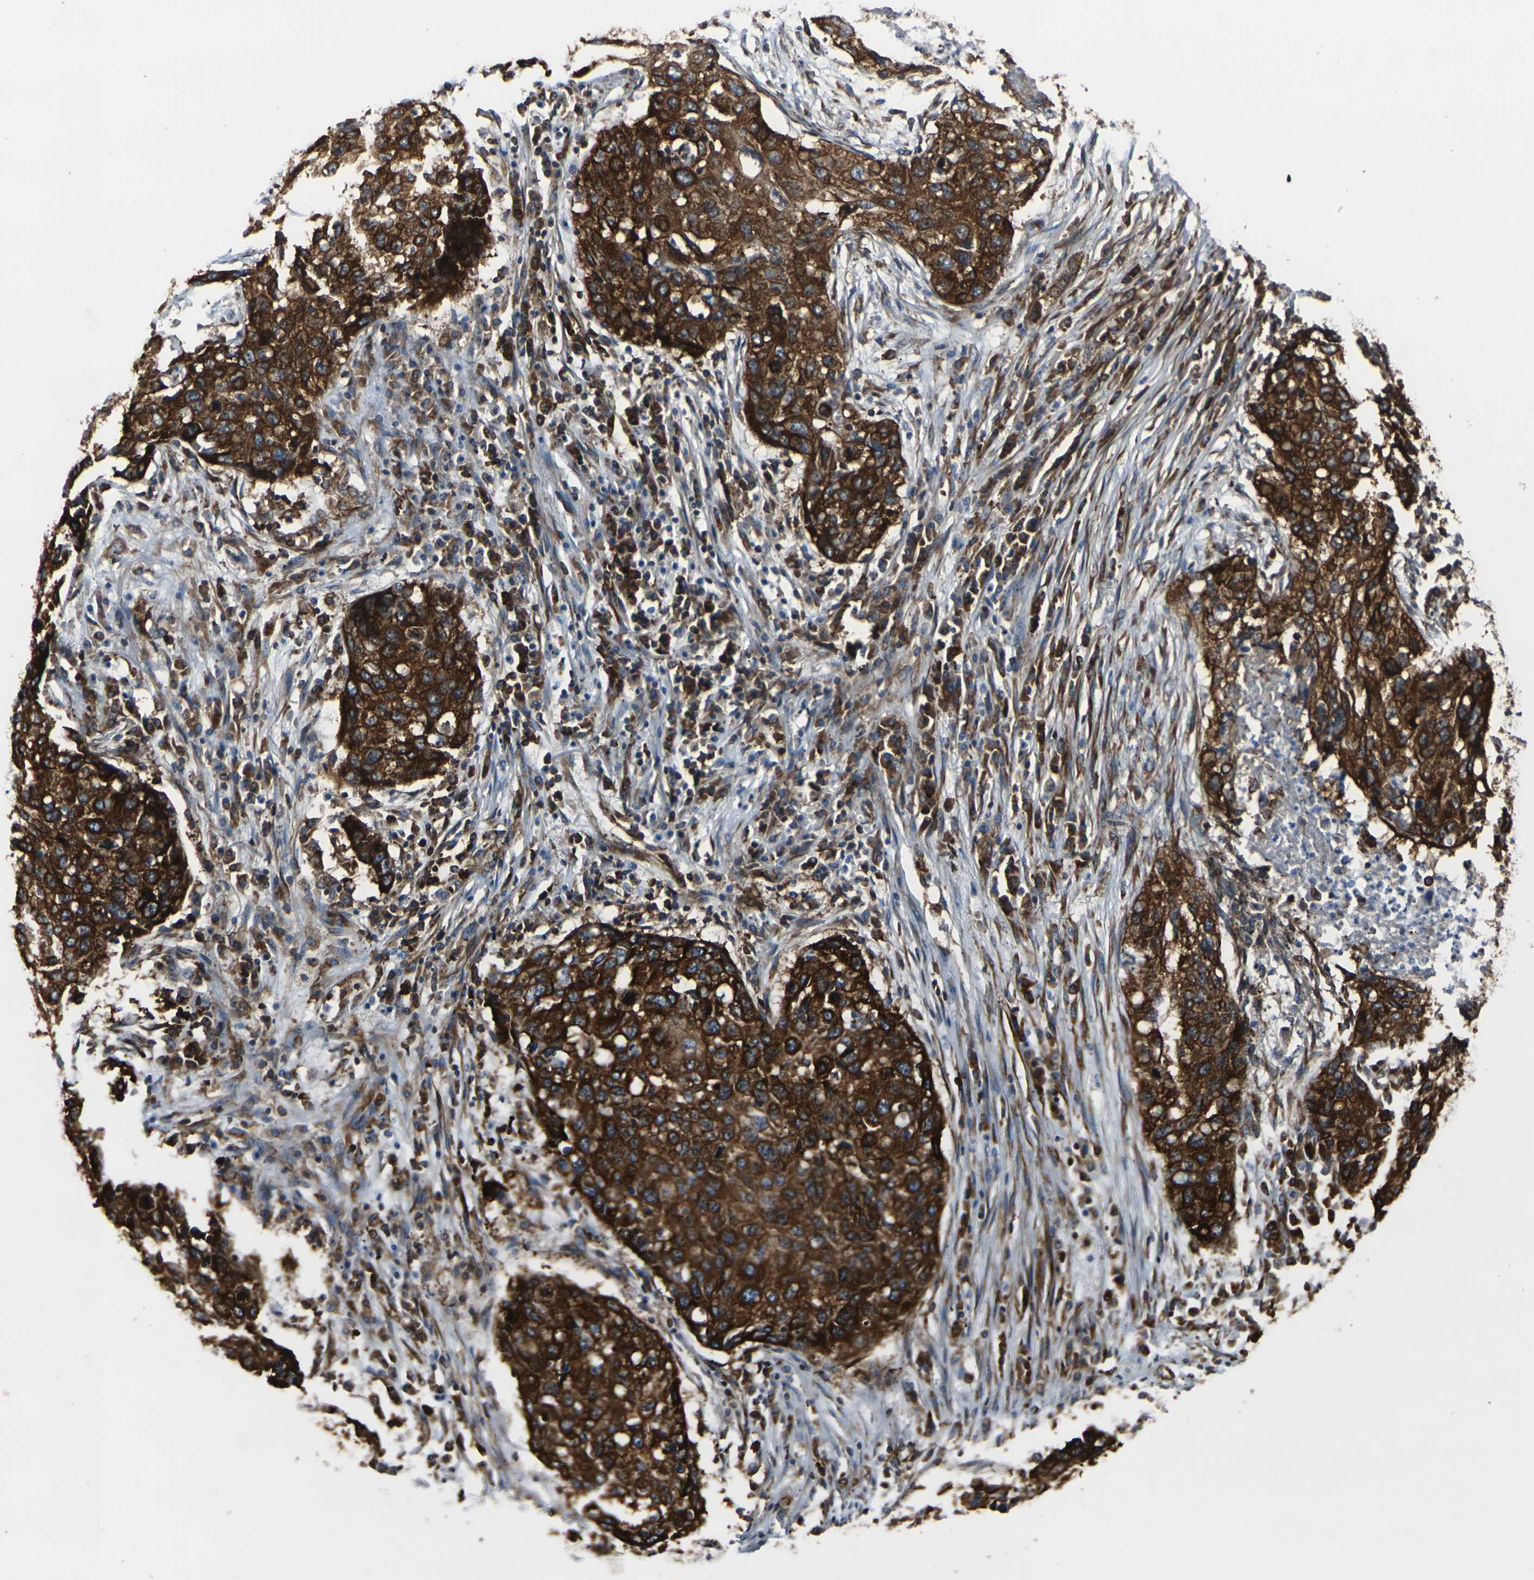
{"staining": {"intensity": "strong", "quantity": ">75%", "location": "cytoplasmic/membranous"}, "tissue": "lung cancer", "cell_type": "Tumor cells", "image_type": "cancer", "snomed": [{"axis": "morphology", "description": "Squamous cell carcinoma, NOS"}, {"axis": "topography", "description": "Lung"}], "caption": "Lung cancer stained with immunohistochemistry displays strong cytoplasmic/membranous positivity in approximately >75% of tumor cells.", "gene": "MARCHF2", "patient": {"sex": "female", "age": 63}}